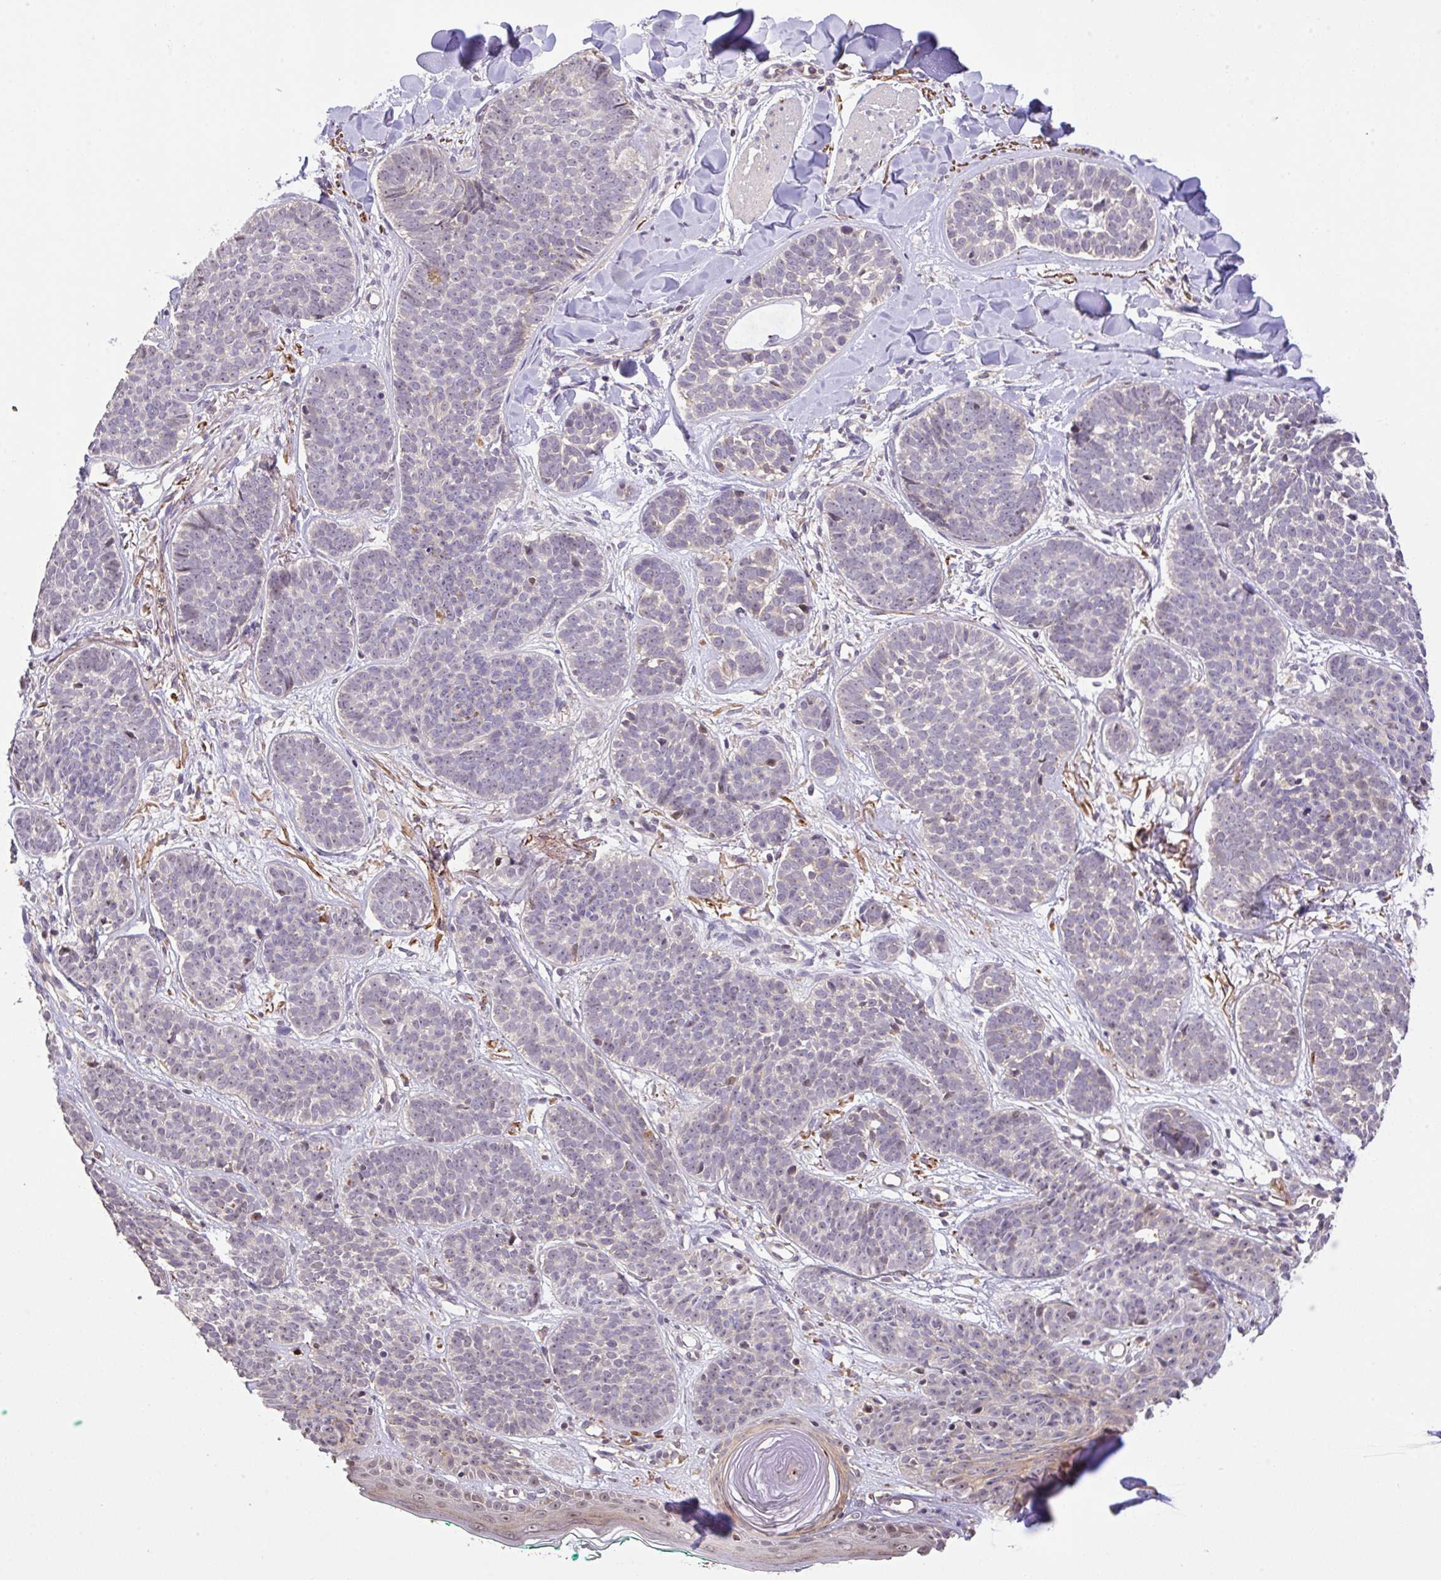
{"staining": {"intensity": "negative", "quantity": "none", "location": "none"}, "tissue": "skin cancer", "cell_type": "Tumor cells", "image_type": "cancer", "snomed": [{"axis": "morphology", "description": "Basal cell carcinoma"}, {"axis": "topography", "description": "Skin"}, {"axis": "topography", "description": "Skin of neck"}, {"axis": "topography", "description": "Skin of shoulder"}, {"axis": "topography", "description": "Skin of back"}], "caption": "IHC of skin basal cell carcinoma exhibits no positivity in tumor cells.", "gene": "C1QTNF9B", "patient": {"sex": "male", "age": 80}}